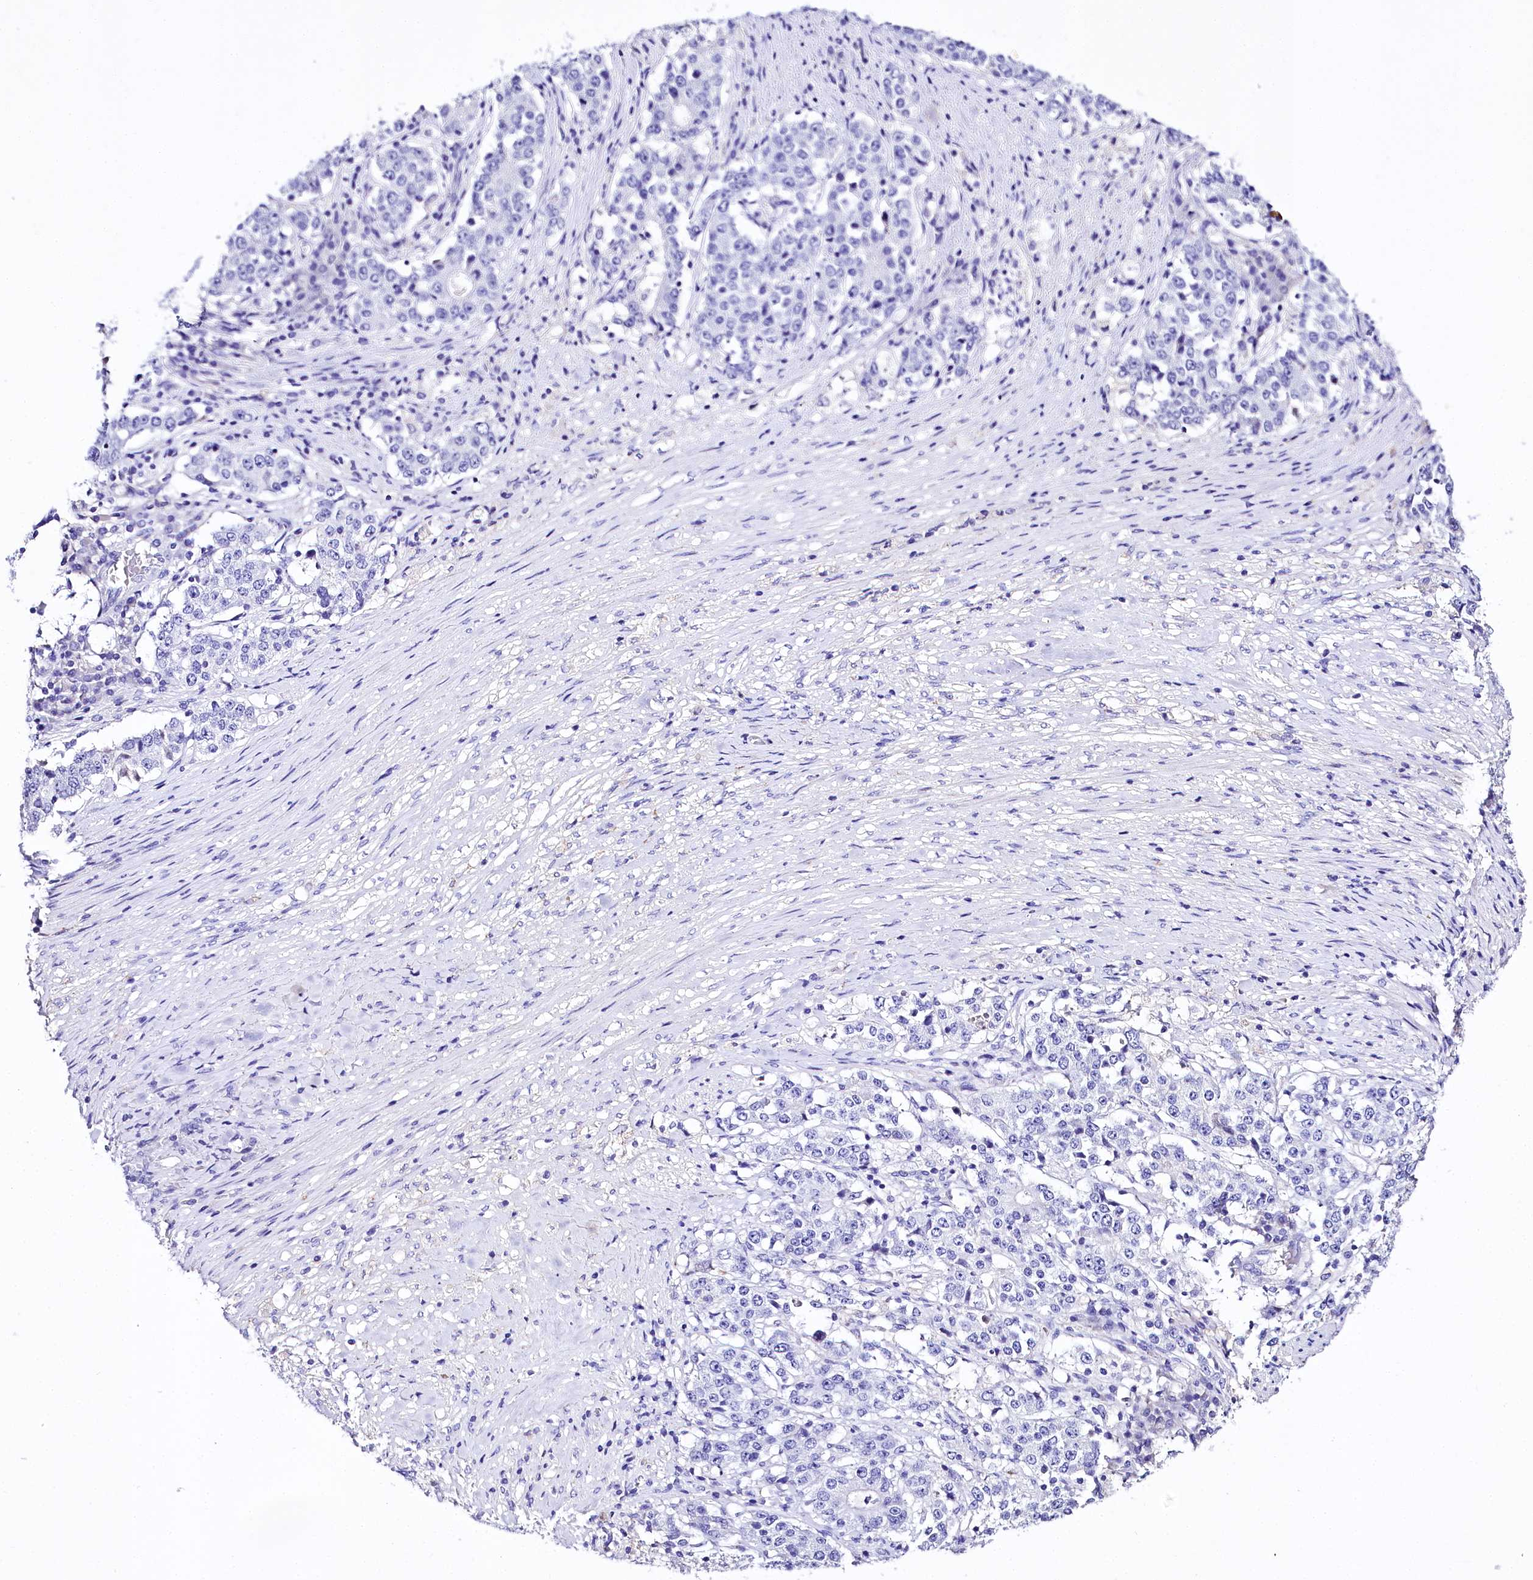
{"staining": {"intensity": "negative", "quantity": "none", "location": "none"}, "tissue": "stomach cancer", "cell_type": "Tumor cells", "image_type": "cancer", "snomed": [{"axis": "morphology", "description": "Adenocarcinoma, NOS"}, {"axis": "topography", "description": "Stomach"}], "caption": "Immunohistochemical staining of adenocarcinoma (stomach) reveals no significant positivity in tumor cells.", "gene": "A2ML1", "patient": {"sex": "male", "age": 59}}